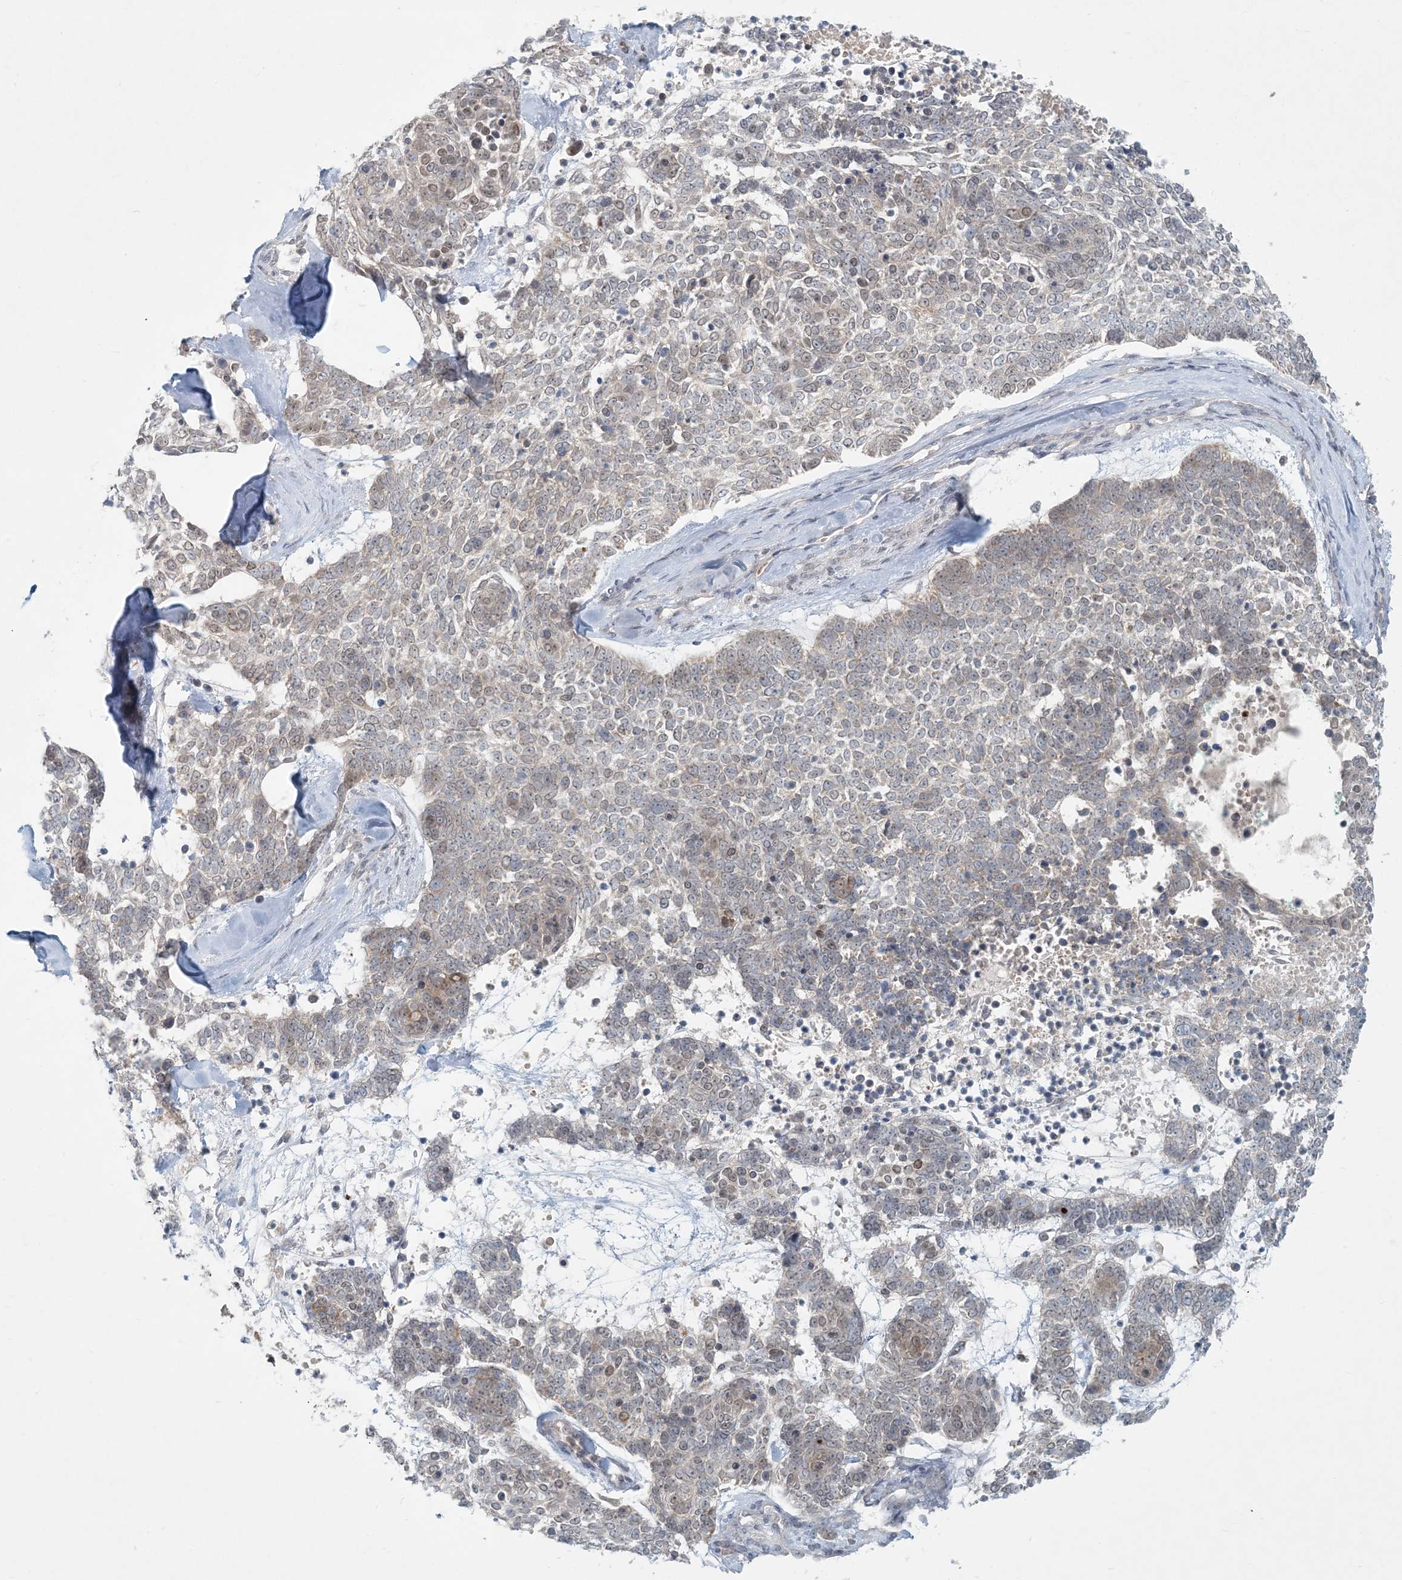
{"staining": {"intensity": "weak", "quantity": "25%-75%", "location": "nuclear"}, "tissue": "skin cancer", "cell_type": "Tumor cells", "image_type": "cancer", "snomed": [{"axis": "morphology", "description": "Basal cell carcinoma"}, {"axis": "topography", "description": "Skin"}], "caption": "The micrograph displays staining of skin cancer (basal cell carcinoma), revealing weak nuclear protein expression (brown color) within tumor cells.", "gene": "OBI1", "patient": {"sex": "female", "age": 81}}